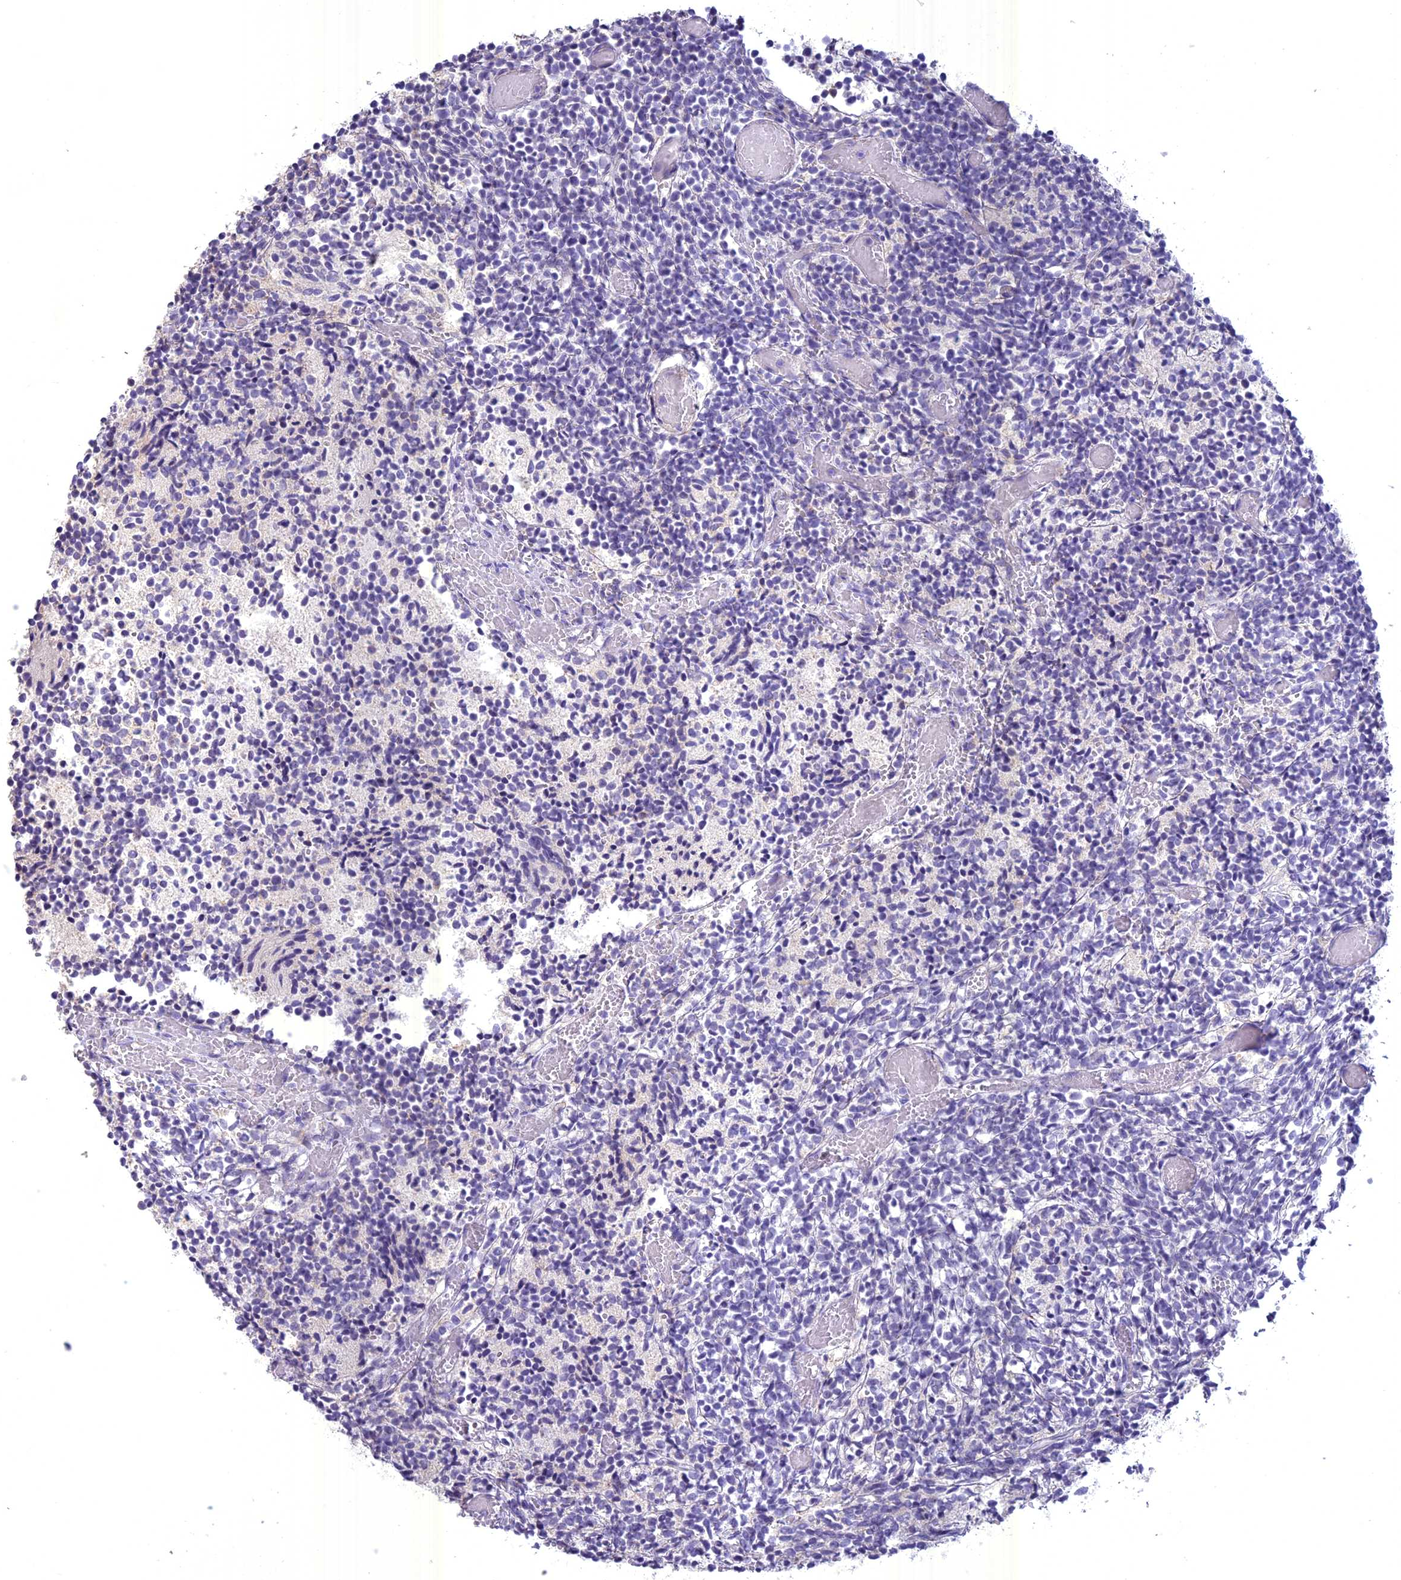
{"staining": {"intensity": "negative", "quantity": "none", "location": "none"}, "tissue": "glioma", "cell_type": "Tumor cells", "image_type": "cancer", "snomed": [{"axis": "morphology", "description": "Glioma, malignant, Low grade"}, {"axis": "topography", "description": "Brain"}], "caption": "Tumor cells are negative for brown protein staining in glioma.", "gene": "SPHKAP", "patient": {"sex": "female", "age": 1}}